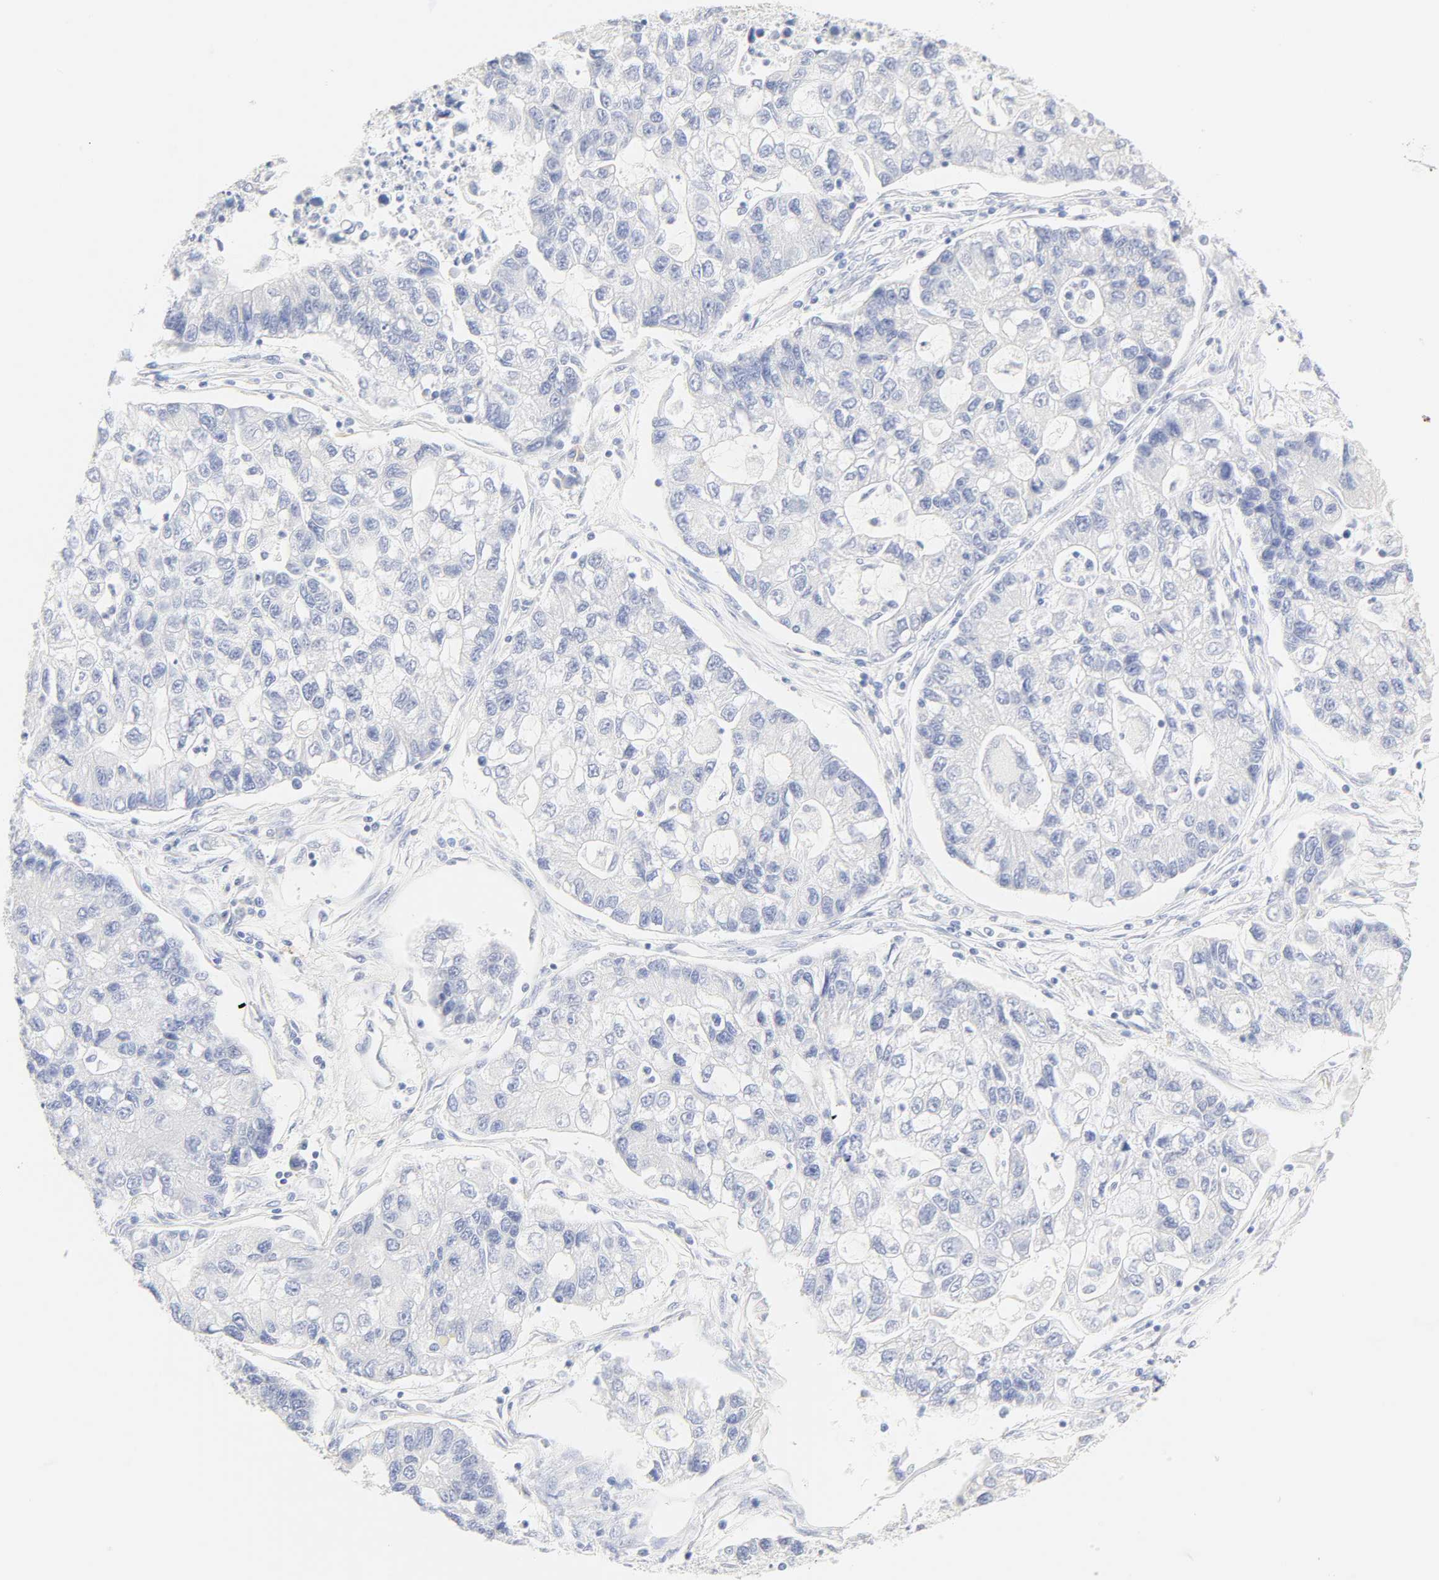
{"staining": {"intensity": "negative", "quantity": "none", "location": "none"}, "tissue": "lung cancer", "cell_type": "Tumor cells", "image_type": "cancer", "snomed": [{"axis": "morphology", "description": "Adenocarcinoma, NOS"}, {"axis": "topography", "description": "Lung"}], "caption": "A photomicrograph of lung cancer (adenocarcinoma) stained for a protein exhibits no brown staining in tumor cells.", "gene": "SLCO1B3", "patient": {"sex": "female", "age": 51}}